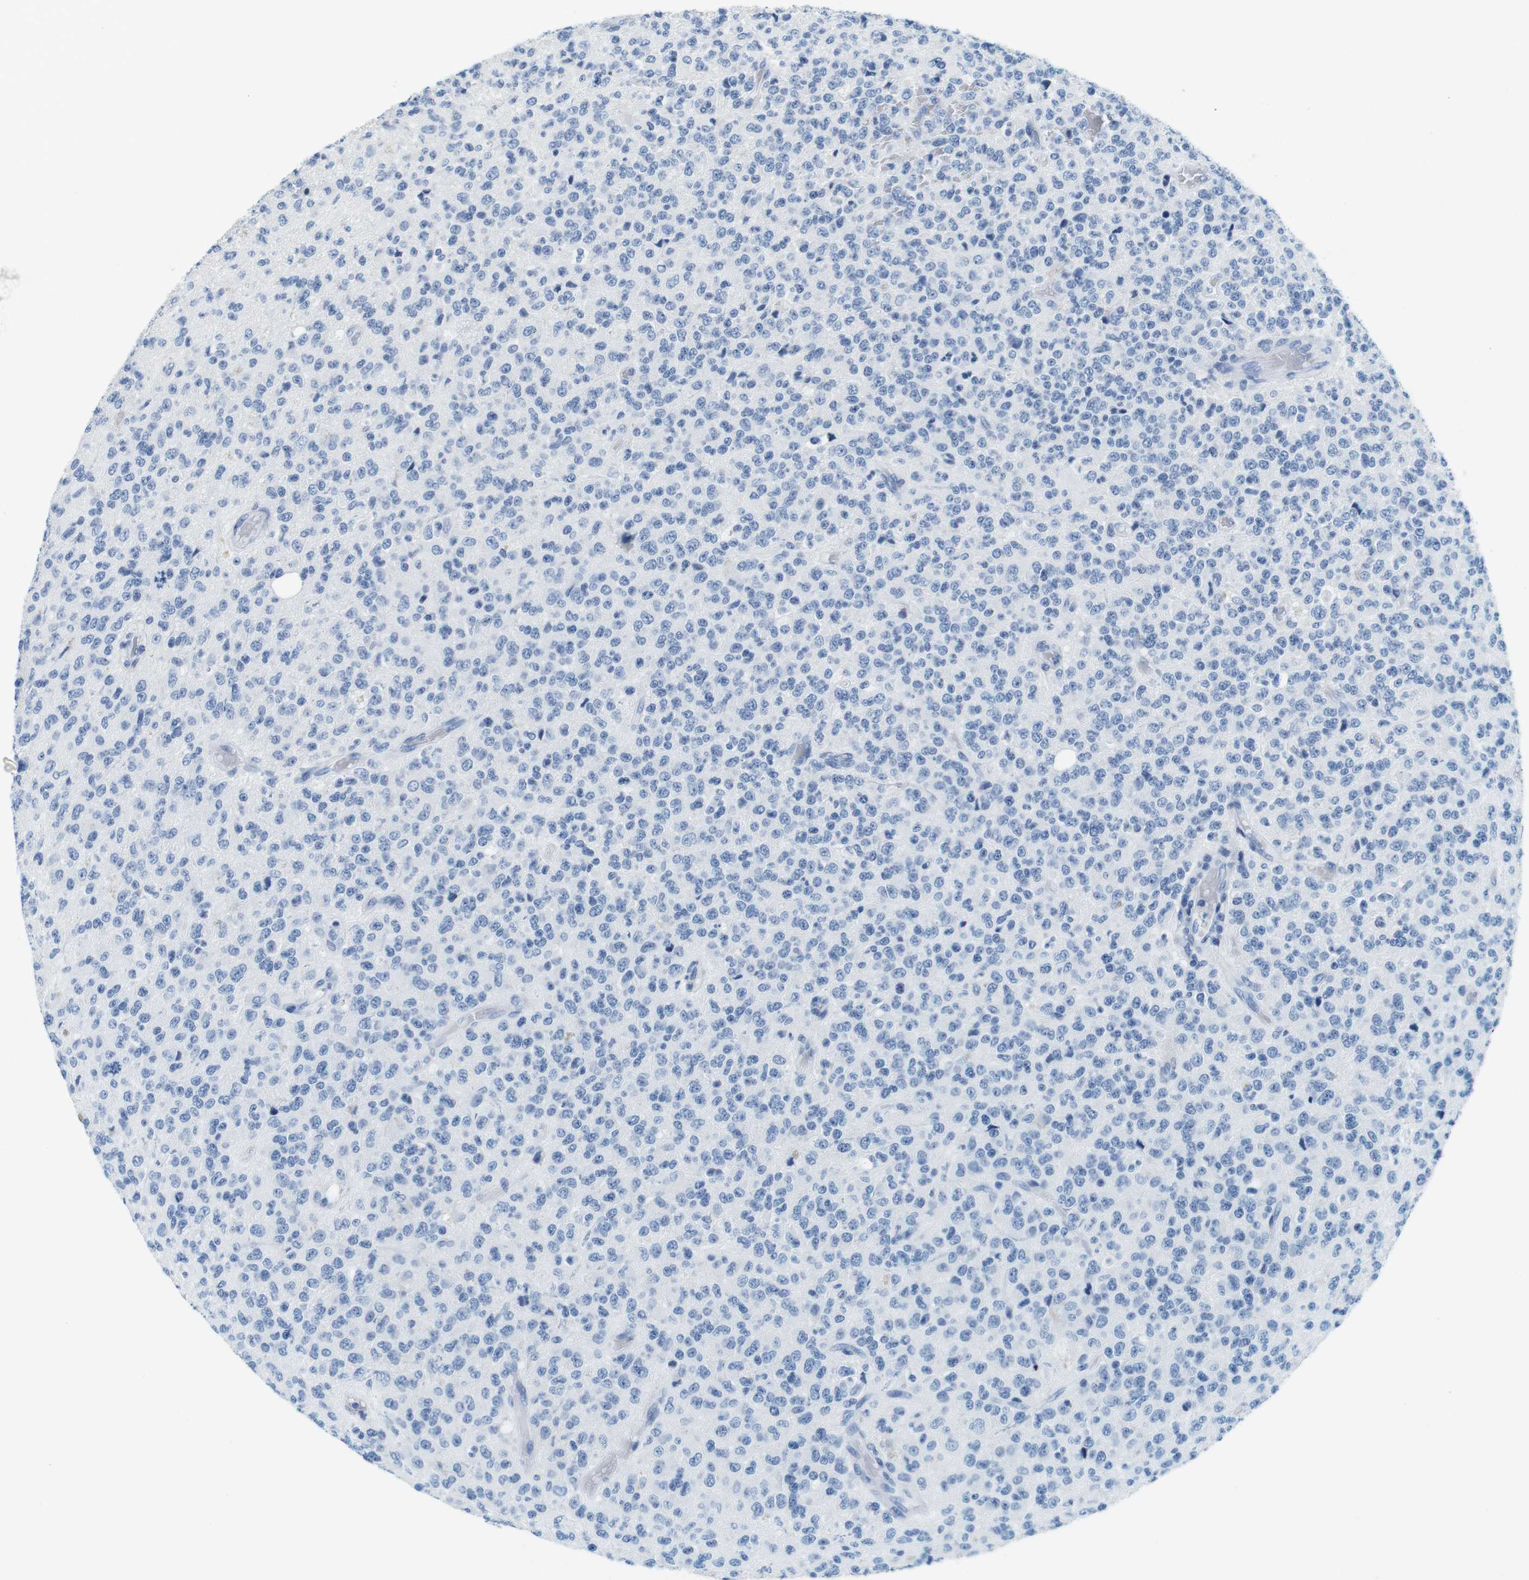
{"staining": {"intensity": "negative", "quantity": "none", "location": "none"}, "tissue": "glioma", "cell_type": "Tumor cells", "image_type": "cancer", "snomed": [{"axis": "morphology", "description": "Glioma, malignant, High grade"}, {"axis": "topography", "description": "pancreas cauda"}], "caption": "Tumor cells show no significant staining in malignant high-grade glioma.", "gene": "CYP2C9", "patient": {"sex": "male", "age": 60}}